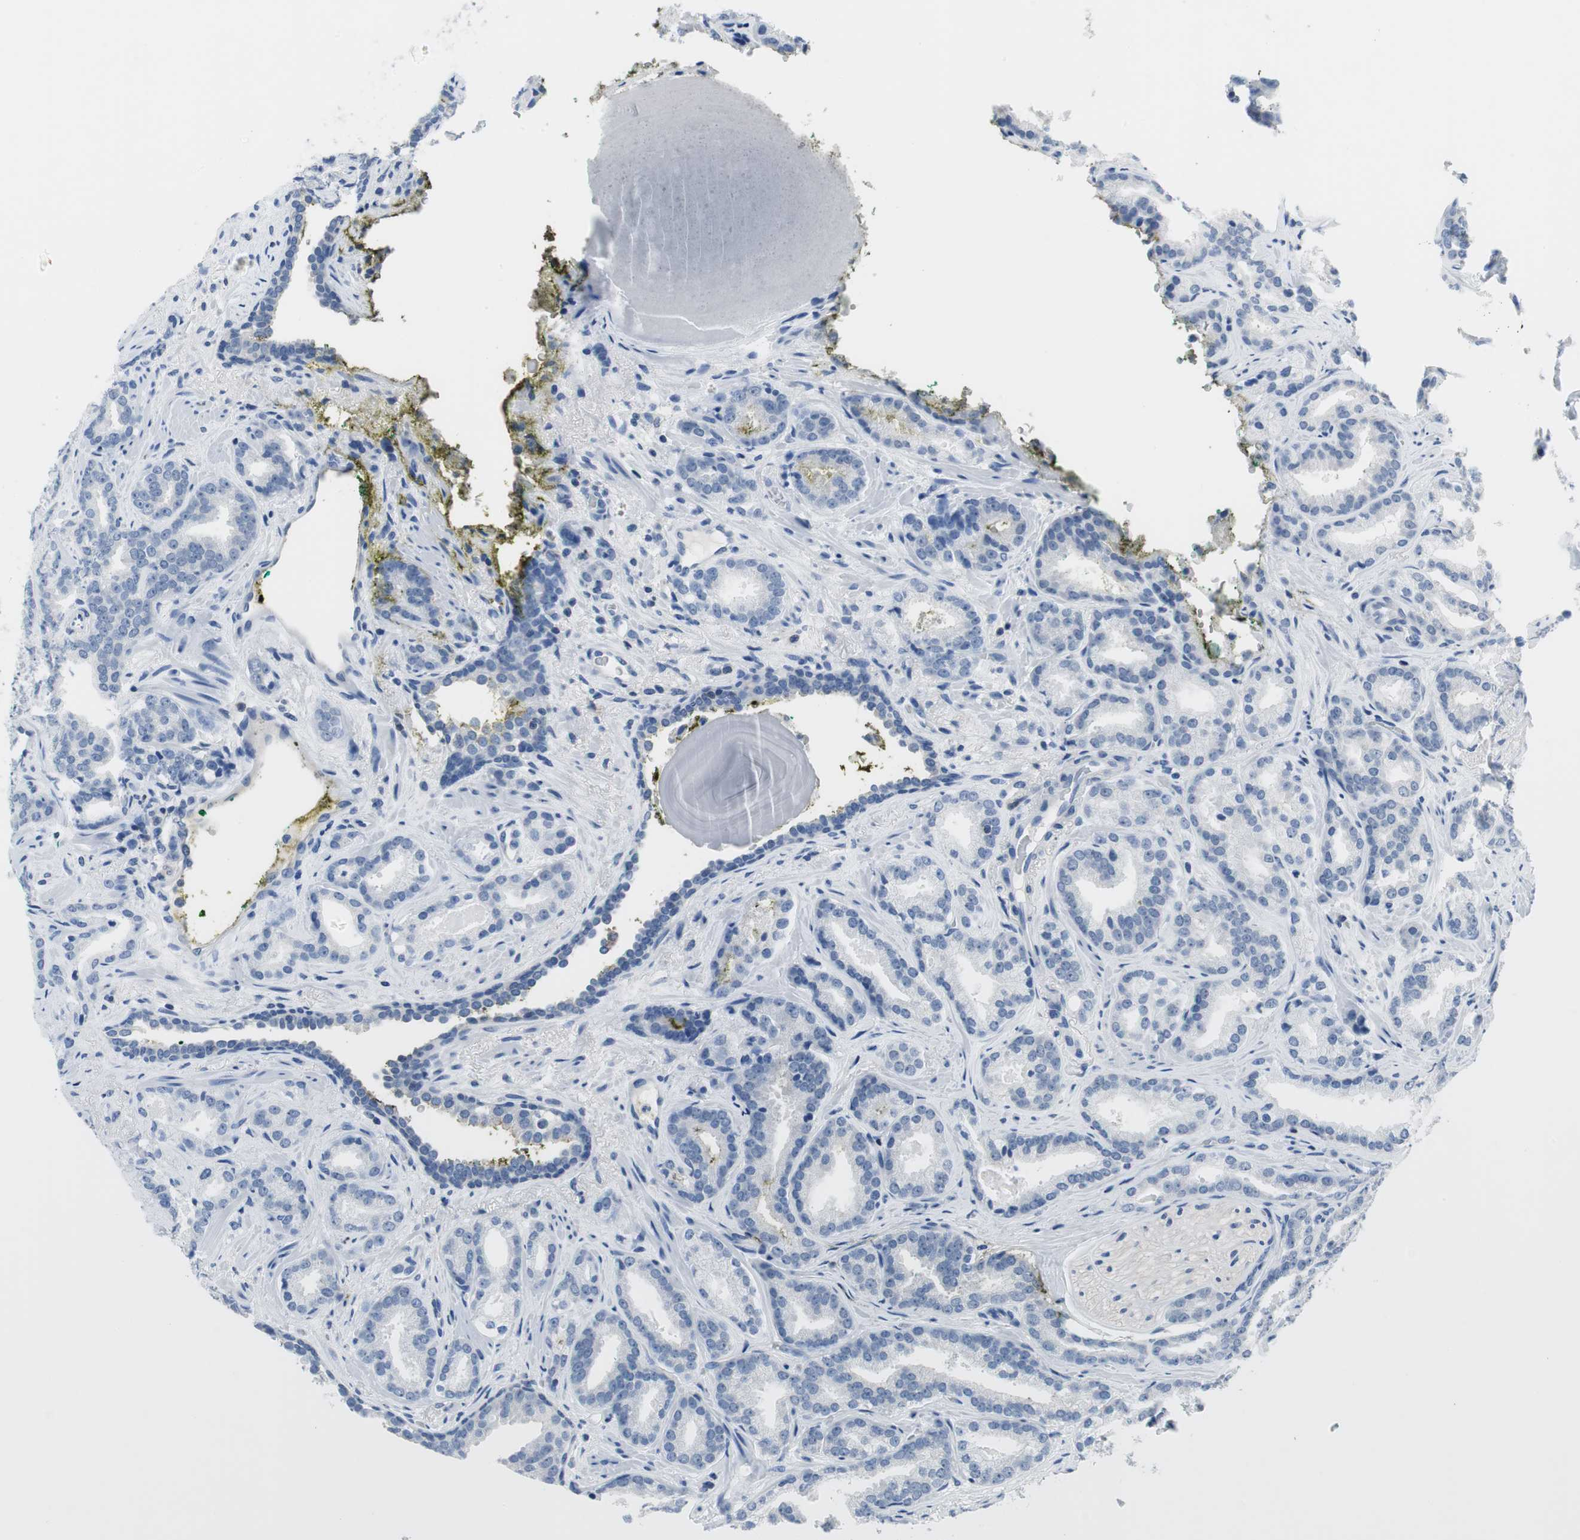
{"staining": {"intensity": "negative", "quantity": "none", "location": "none"}, "tissue": "prostate cancer", "cell_type": "Tumor cells", "image_type": "cancer", "snomed": [{"axis": "morphology", "description": "Adenocarcinoma, Low grade"}, {"axis": "topography", "description": "Prostate"}], "caption": "High magnification brightfield microscopy of adenocarcinoma (low-grade) (prostate) stained with DAB (3,3'-diaminobenzidine) (brown) and counterstained with hematoxylin (blue): tumor cells show no significant expression.", "gene": "NFATC2", "patient": {"sex": "male", "age": 63}}